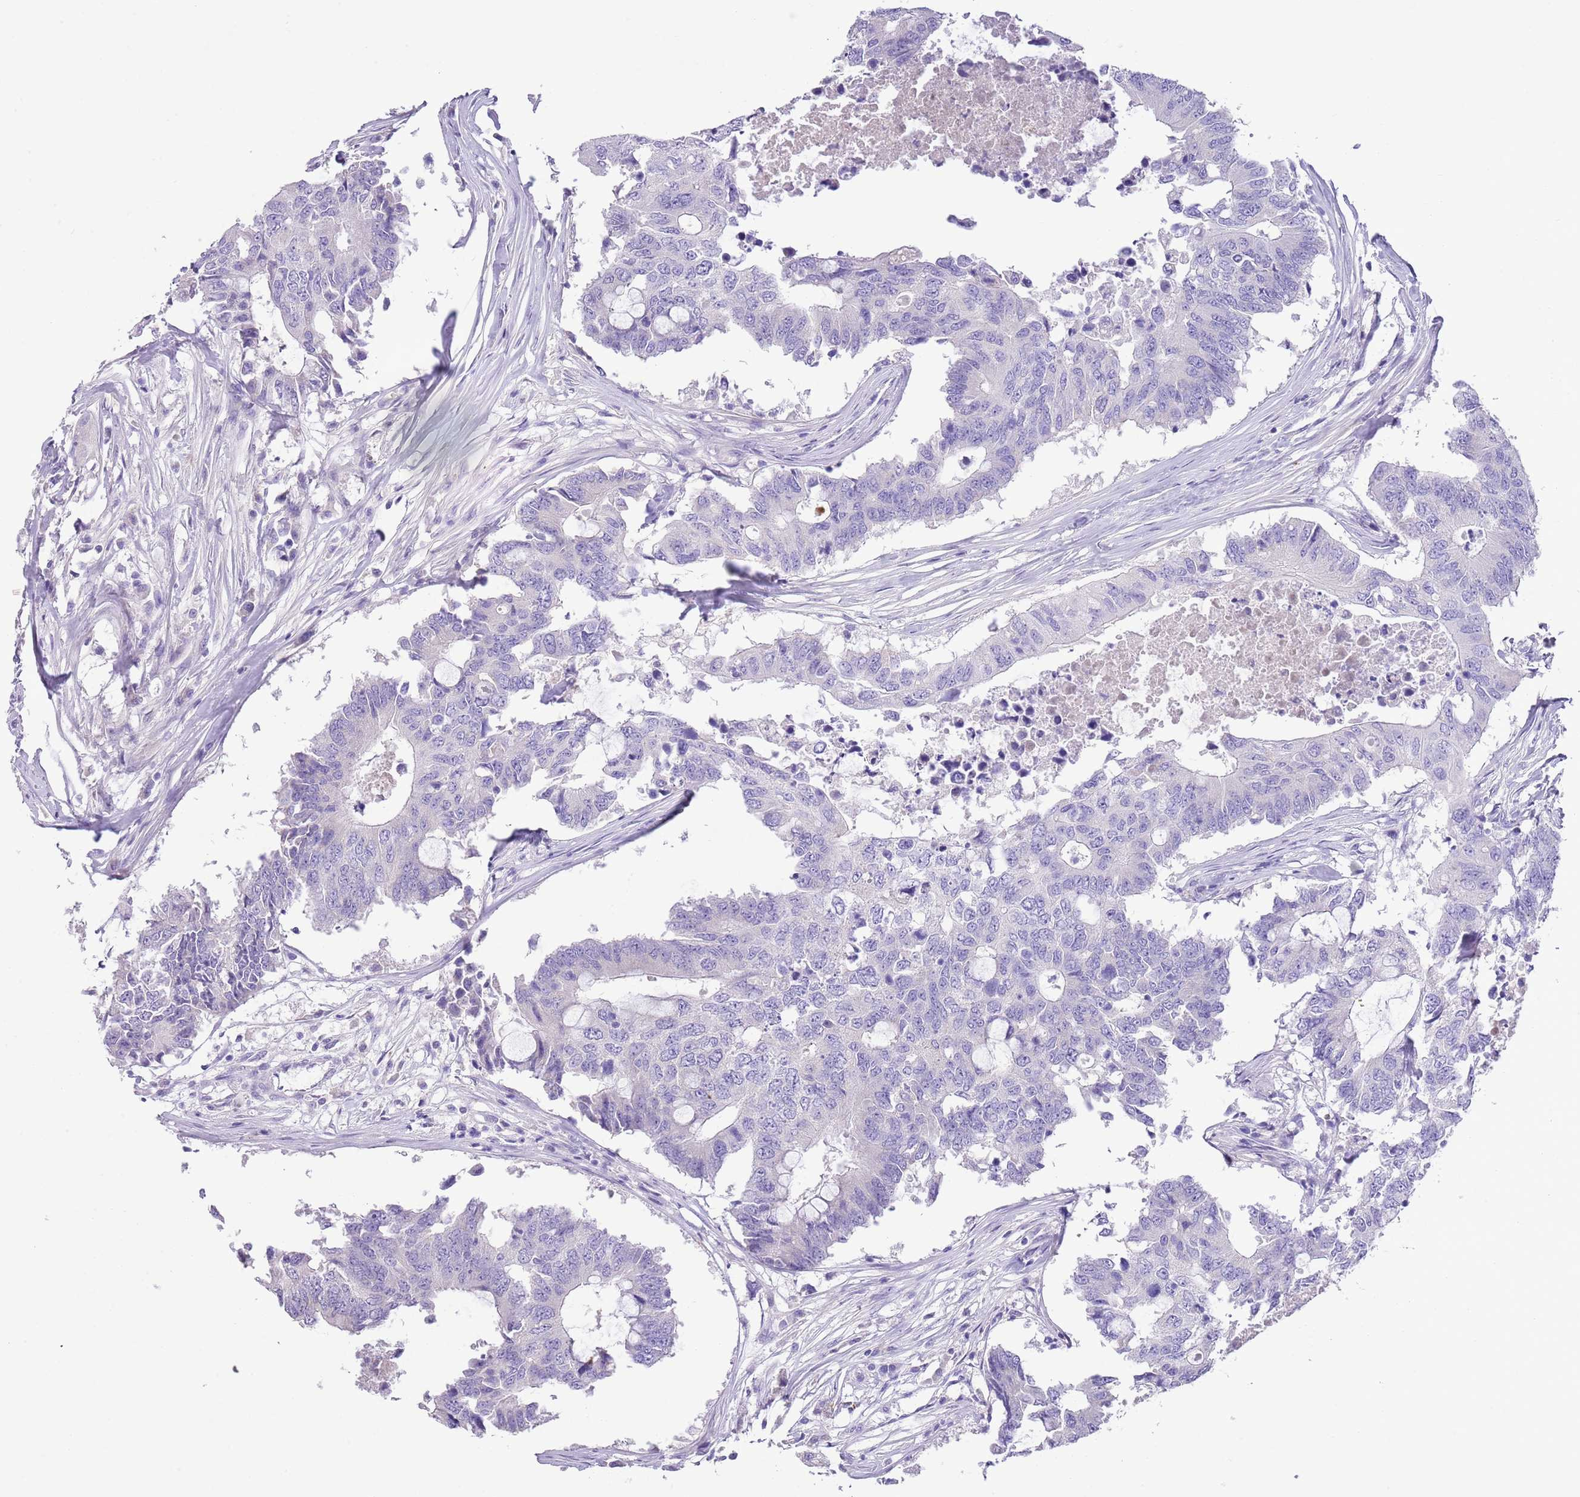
{"staining": {"intensity": "negative", "quantity": "none", "location": "none"}, "tissue": "colorectal cancer", "cell_type": "Tumor cells", "image_type": "cancer", "snomed": [{"axis": "morphology", "description": "Adenocarcinoma, NOS"}, {"axis": "topography", "description": "Colon"}], "caption": "Immunohistochemistry of colorectal cancer exhibits no expression in tumor cells. Brightfield microscopy of immunohistochemistry (IHC) stained with DAB (3,3'-diaminobenzidine) (brown) and hematoxylin (blue), captured at high magnification.", "gene": "CLEC2A", "patient": {"sex": "male", "age": 71}}